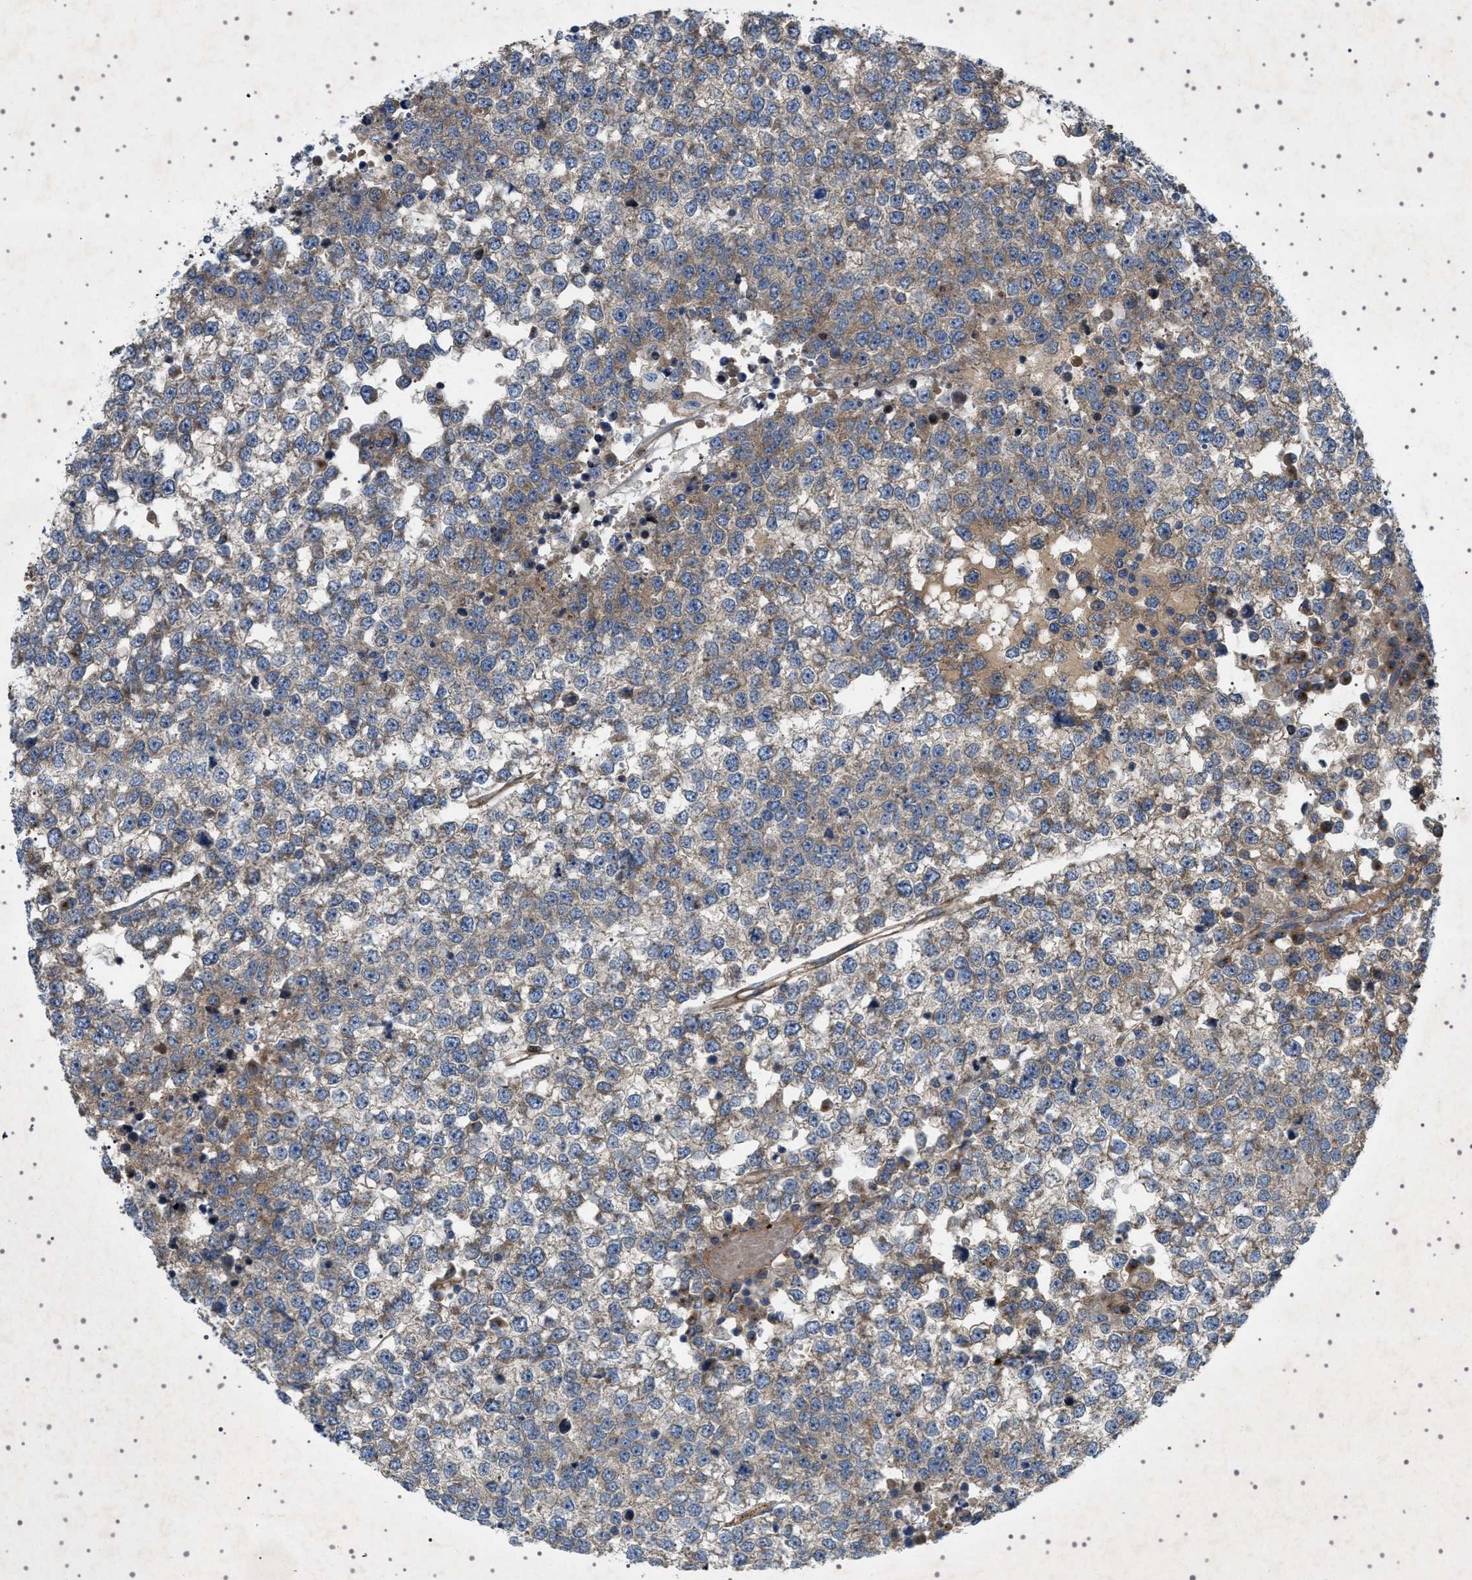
{"staining": {"intensity": "weak", "quantity": ">75%", "location": "cytoplasmic/membranous"}, "tissue": "testis cancer", "cell_type": "Tumor cells", "image_type": "cancer", "snomed": [{"axis": "morphology", "description": "Seminoma, NOS"}, {"axis": "topography", "description": "Testis"}], "caption": "The photomicrograph displays staining of seminoma (testis), revealing weak cytoplasmic/membranous protein positivity (brown color) within tumor cells.", "gene": "CCDC186", "patient": {"sex": "male", "age": 65}}